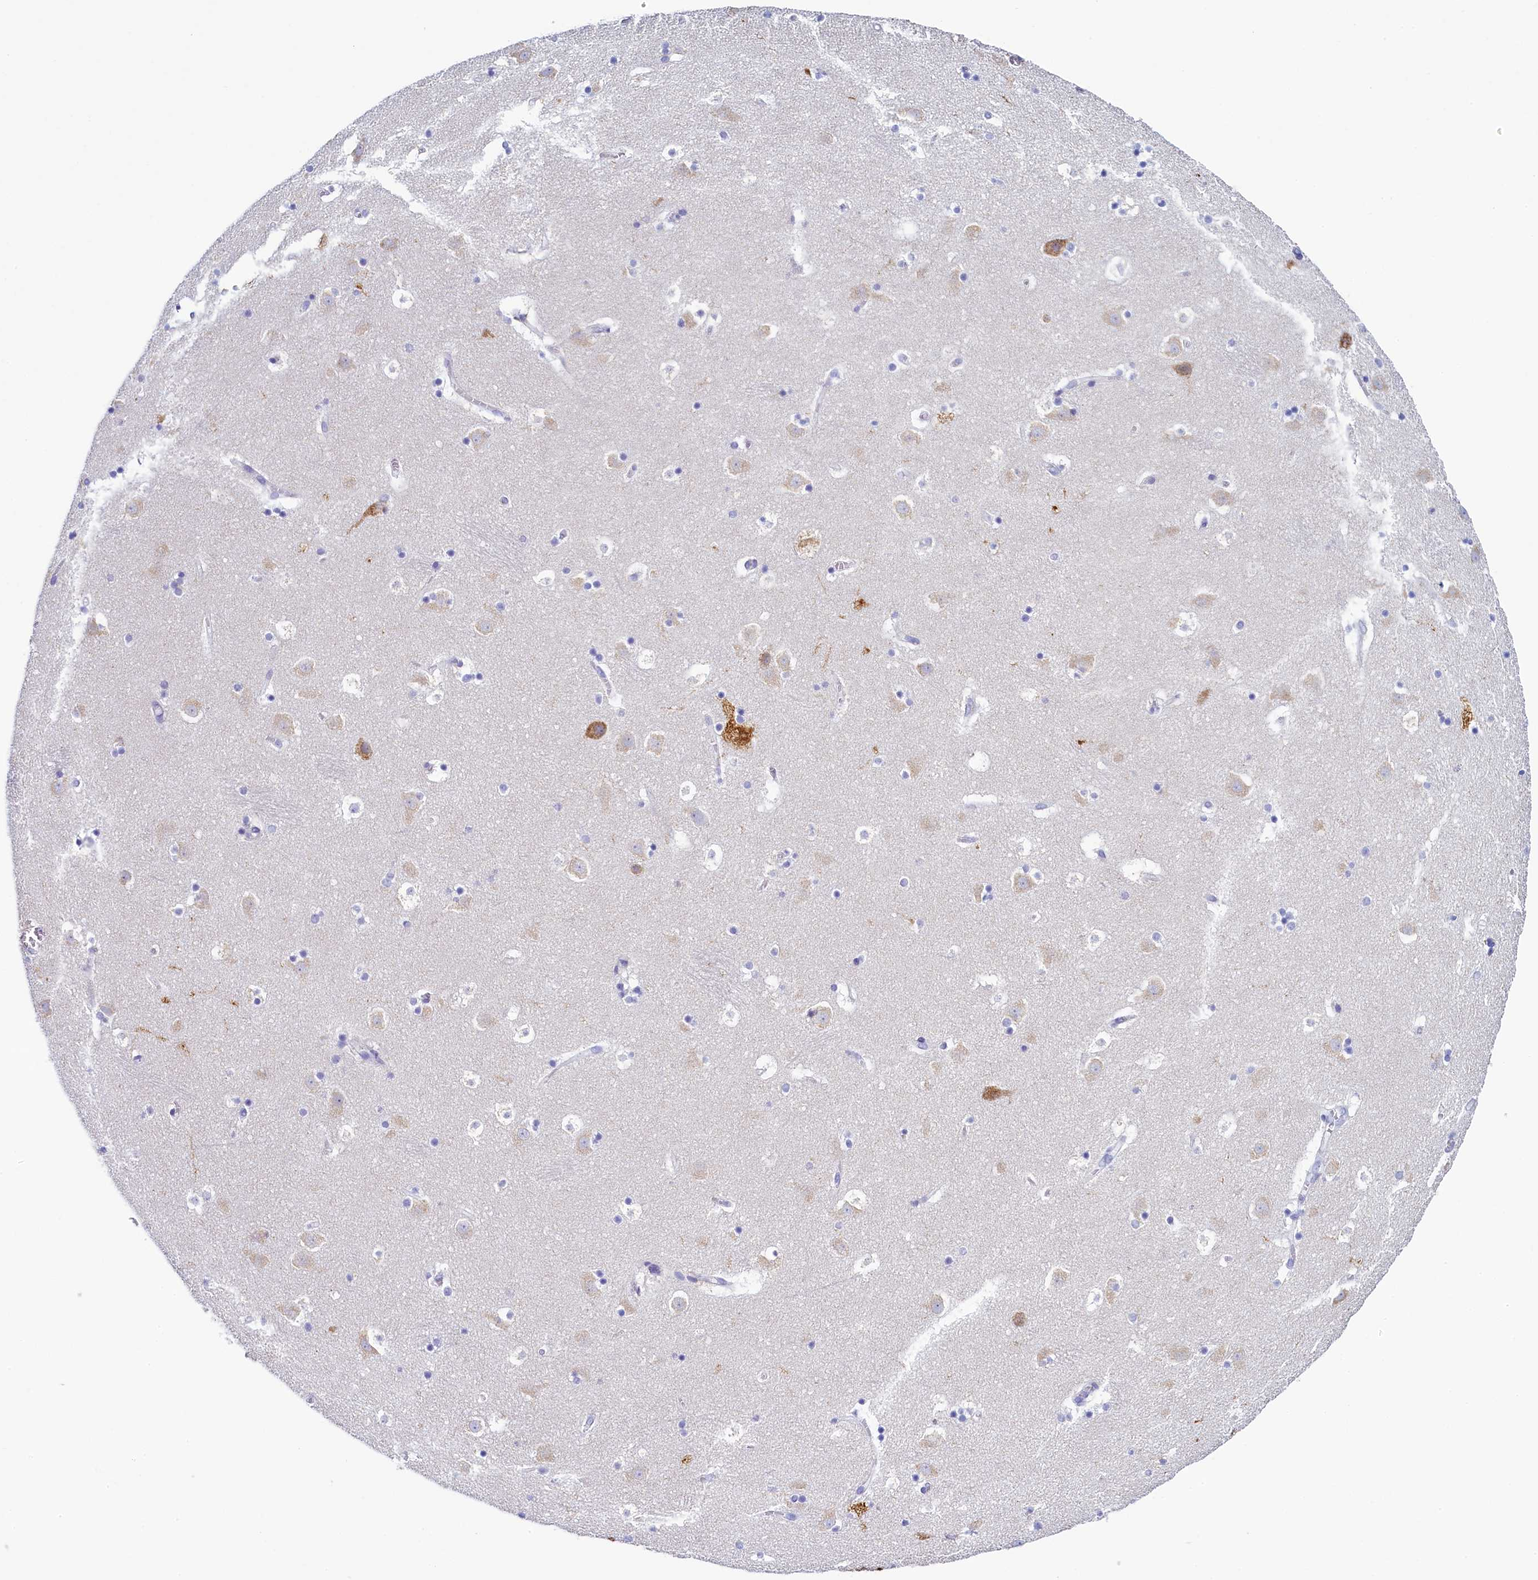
{"staining": {"intensity": "negative", "quantity": "none", "location": "none"}, "tissue": "caudate", "cell_type": "Glial cells", "image_type": "normal", "snomed": [{"axis": "morphology", "description": "Normal tissue, NOS"}, {"axis": "topography", "description": "Lateral ventricle wall"}], "caption": "Immunohistochemistry of unremarkable human caudate exhibits no positivity in glial cells. (Brightfield microscopy of DAB (3,3'-diaminobenzidine) immunohistochemistry at high magnification).", "gene": "SKA3", "patient": {"sex": "male", "age": 45}}